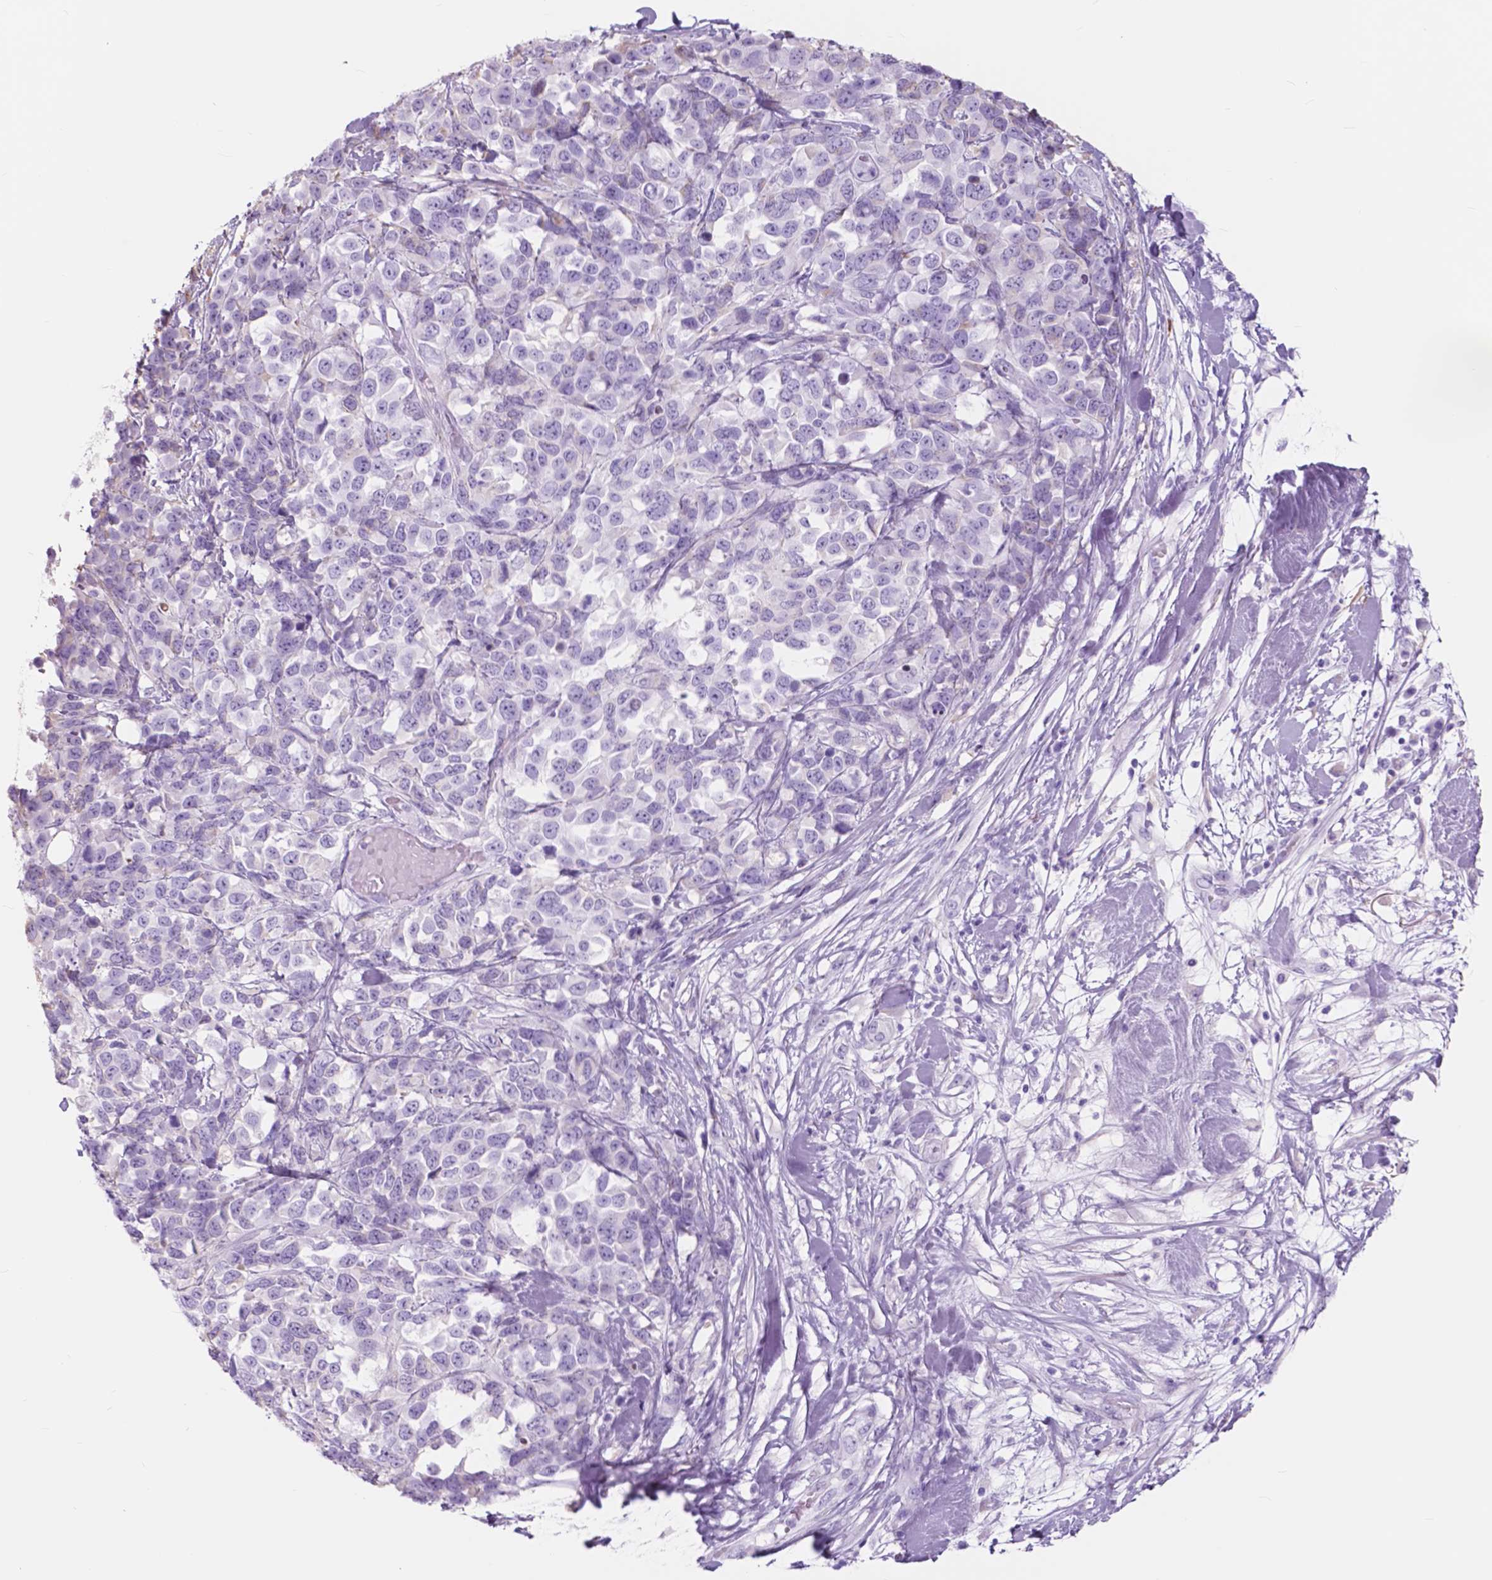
{"staining": {"intensity": "negative", "quantity": "none", "location": "none"}, "tissue": "melanoma", "cell_type": "Tumor cells", "image_type": "cancer", "snomed": [{"axis": "morphology", "description": "Malignant melanoma, Metastatic site"}, {"axis": "topography", "description": "Skin"}], "caption": "Immunohistochemistry photomicrograph of neoplastic tissue: malignant melanoma (metastatic site) stained with DAB (3,3'-diaminobenzidine) demonstrates no significant protein staining in tumor cells.", "gene": "FXYD2", "patient": {"sex": "male", "age": 84}}